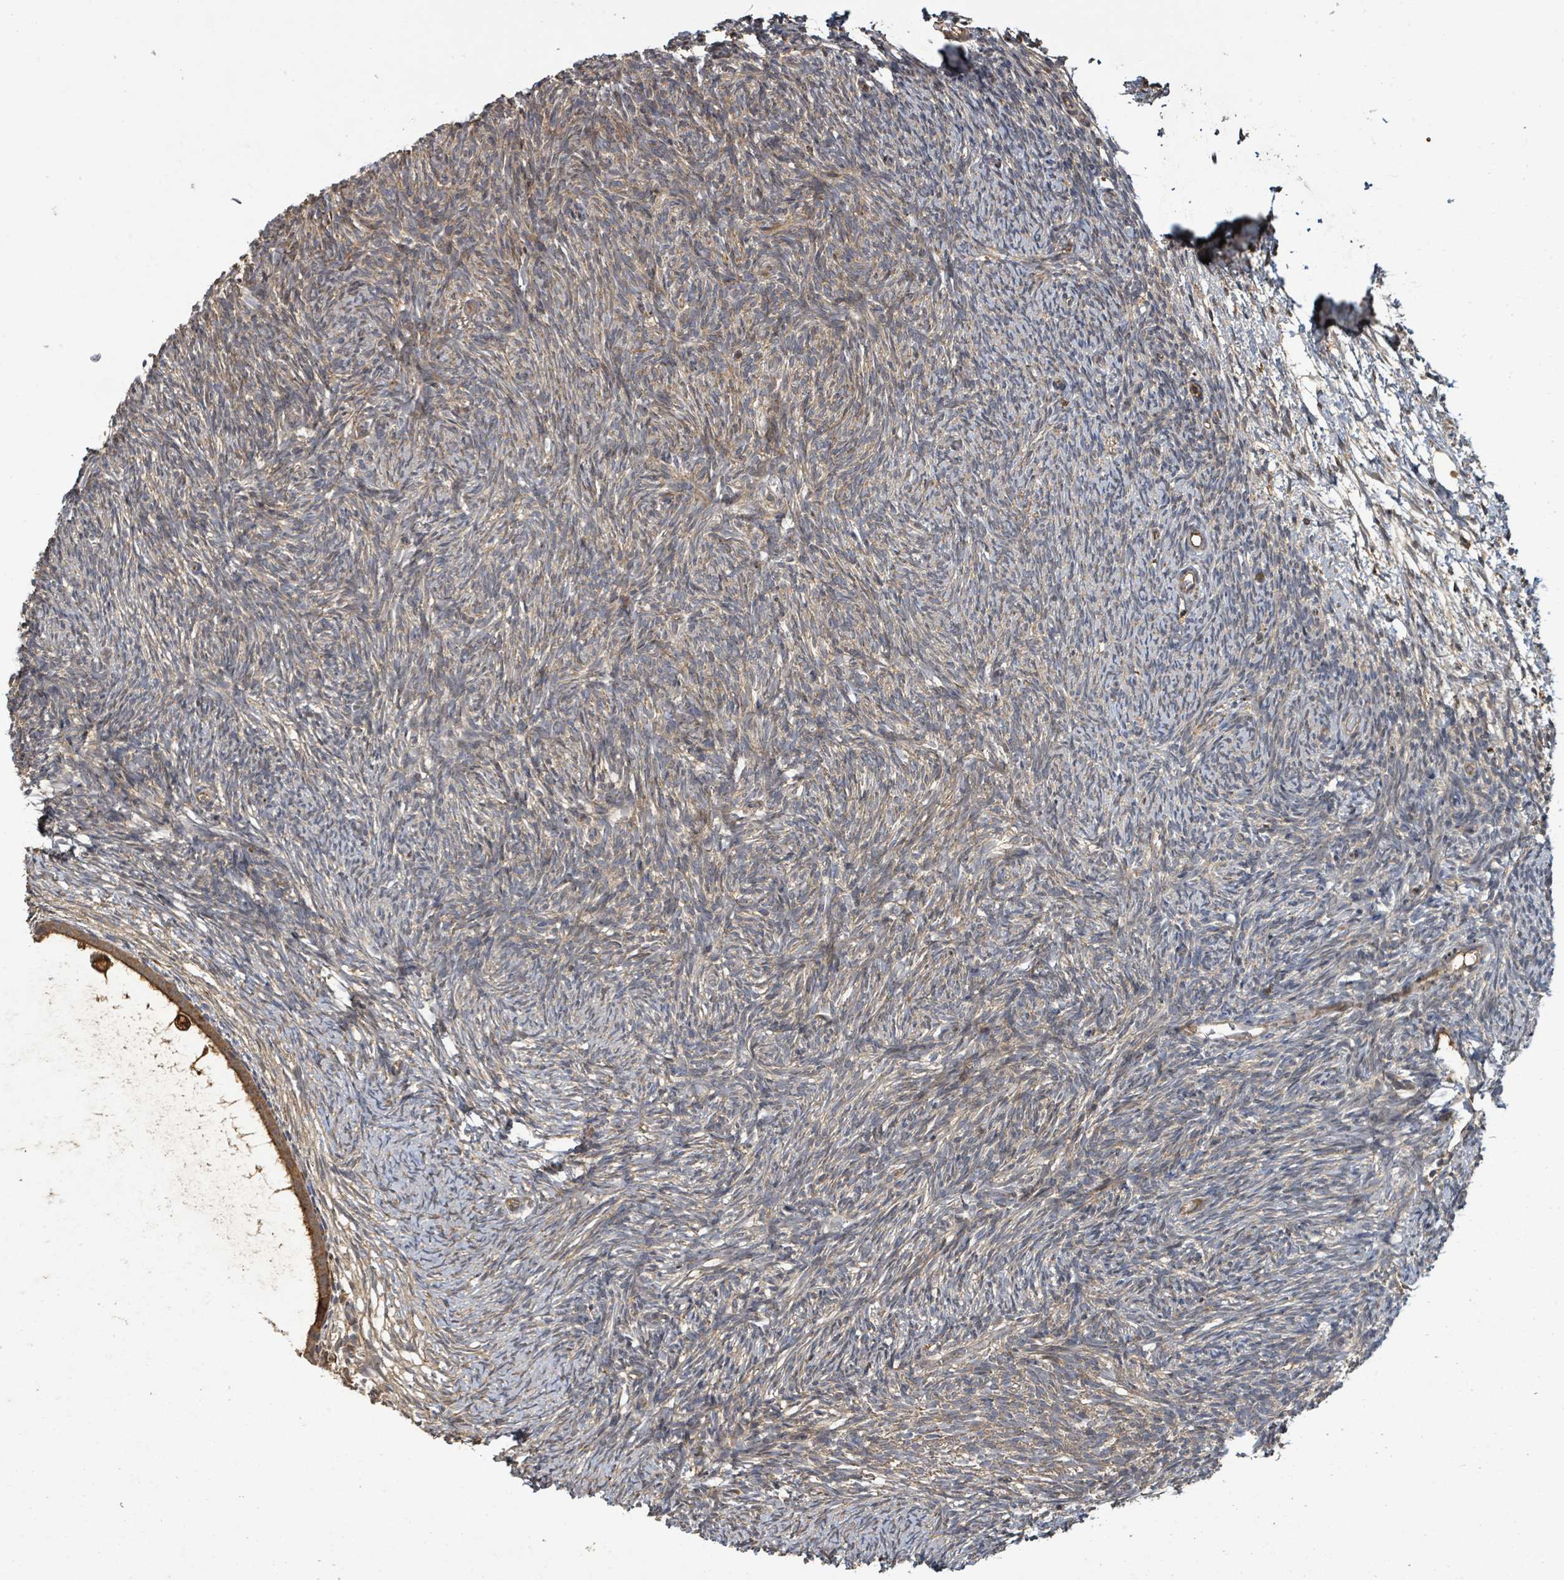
{"staining": {"intensity": "strong", "quantity": "<25%", "location": "nuclear"}, "tissue": "ovary", "cell_type": "Ovarian stroma cells", "image_type": "normal", "snomed": [{"axis": "morphology", "description": "Normal tissue, NOS"}, {"axis": "topography", "description": "Ovary"}], "caption": "Strong nuclear positivity is identified in approximately <25% of ovarian stroma cells in unremarkable ovary.", "gene": "STARD4", "patient": {"sex": "female", "age": 39}}